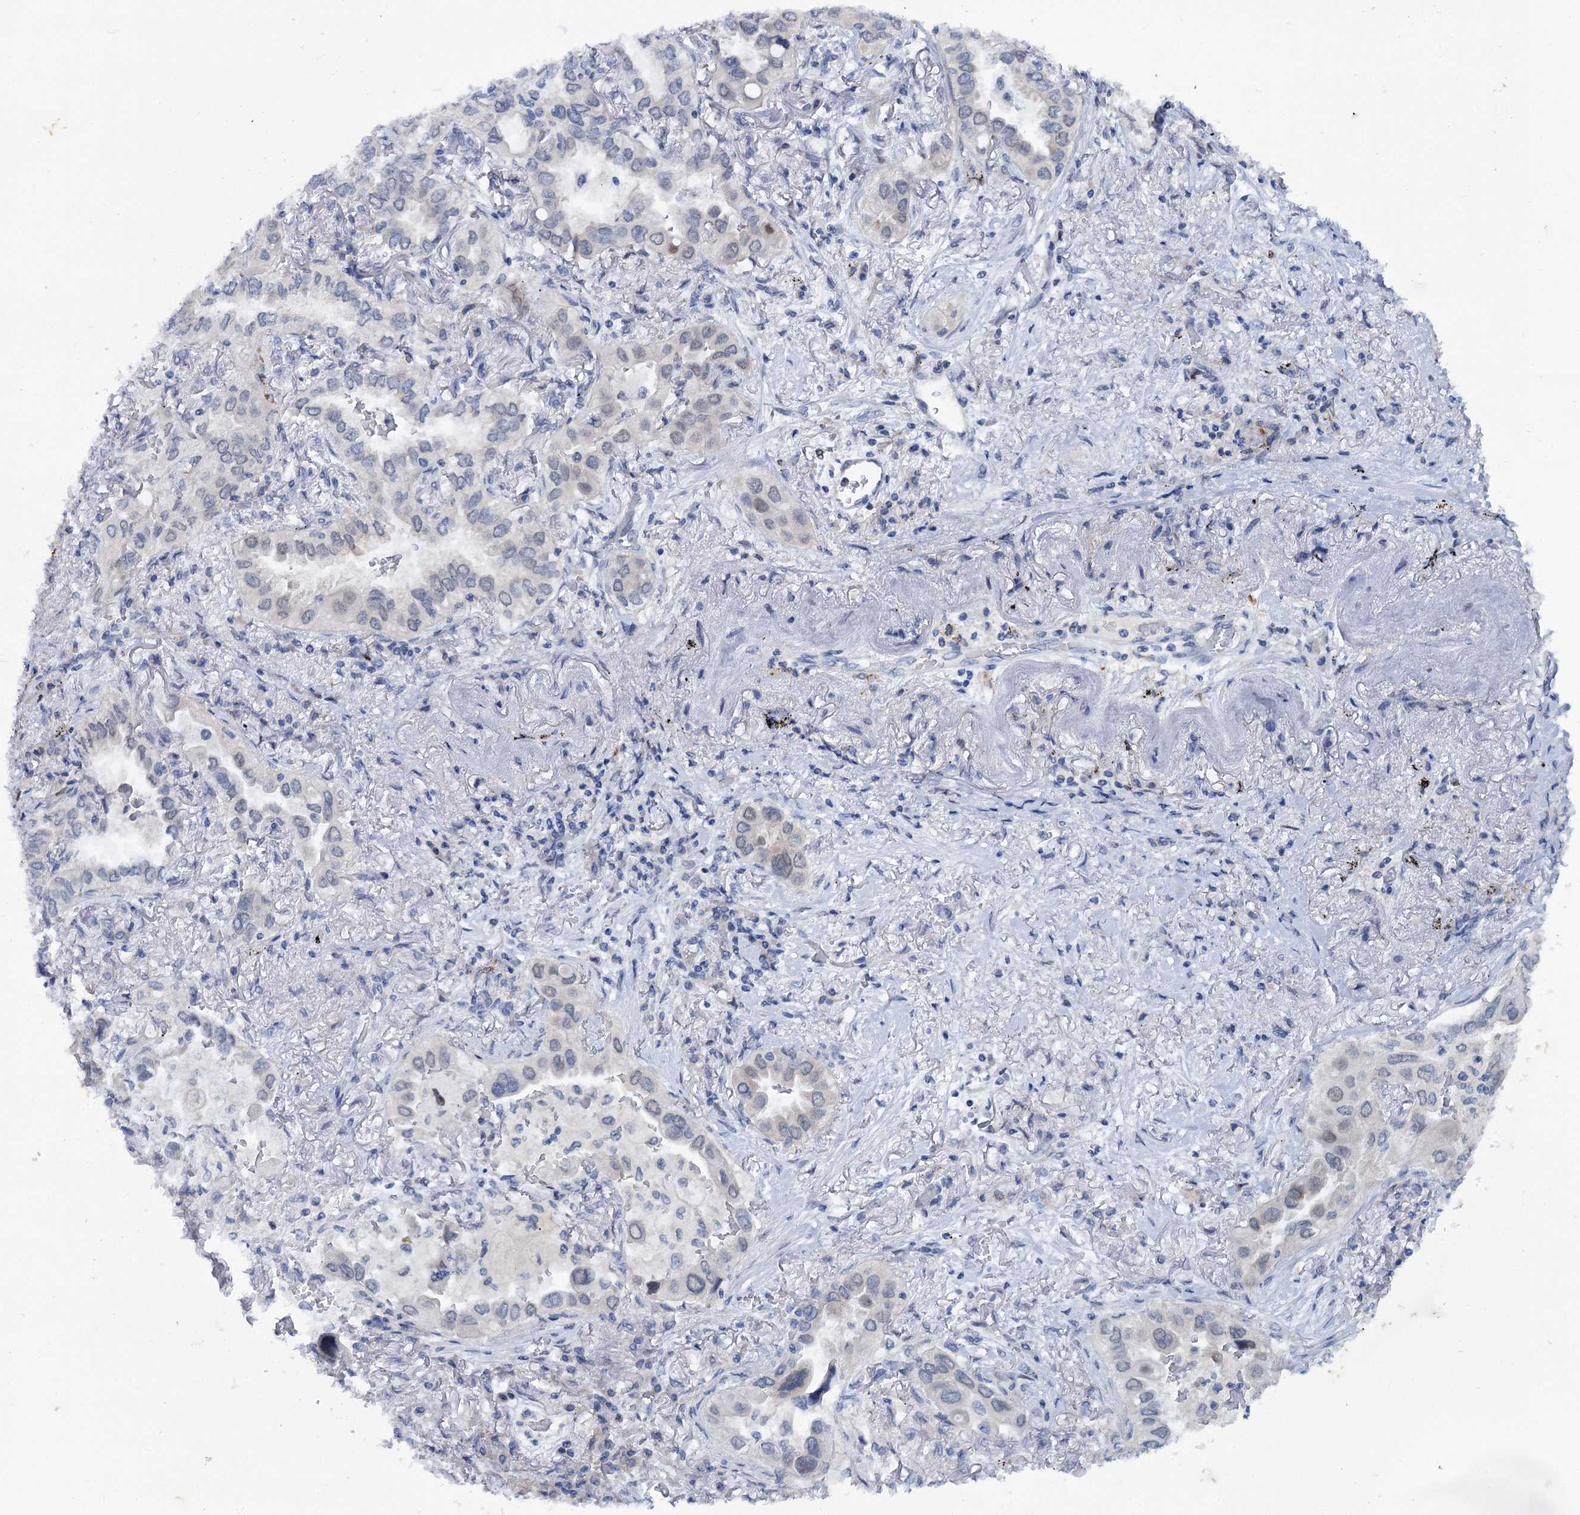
{"staining": {"intensity": "negative", "quantity": "none", "location": "none"}, "tissue": "lung cancer", "cell_type": "Tumor cells", "image_type": "cancer", "snomed": [{"axis": "morphology", "description": "Adenocarcinoma, NOS"}, {"axis": "topography", "description": "Lung"}], "caption": "A high-resolution image shows immunohistochemistry staining of lung adenocarcinoma, which exhibits no significant positivity in tumor cells. (DAB (3,3'-diaminobenzidine) IHC, high magnification).", "gene": "MID1IP1", "patient": {"sex": "female", "age": 76}}